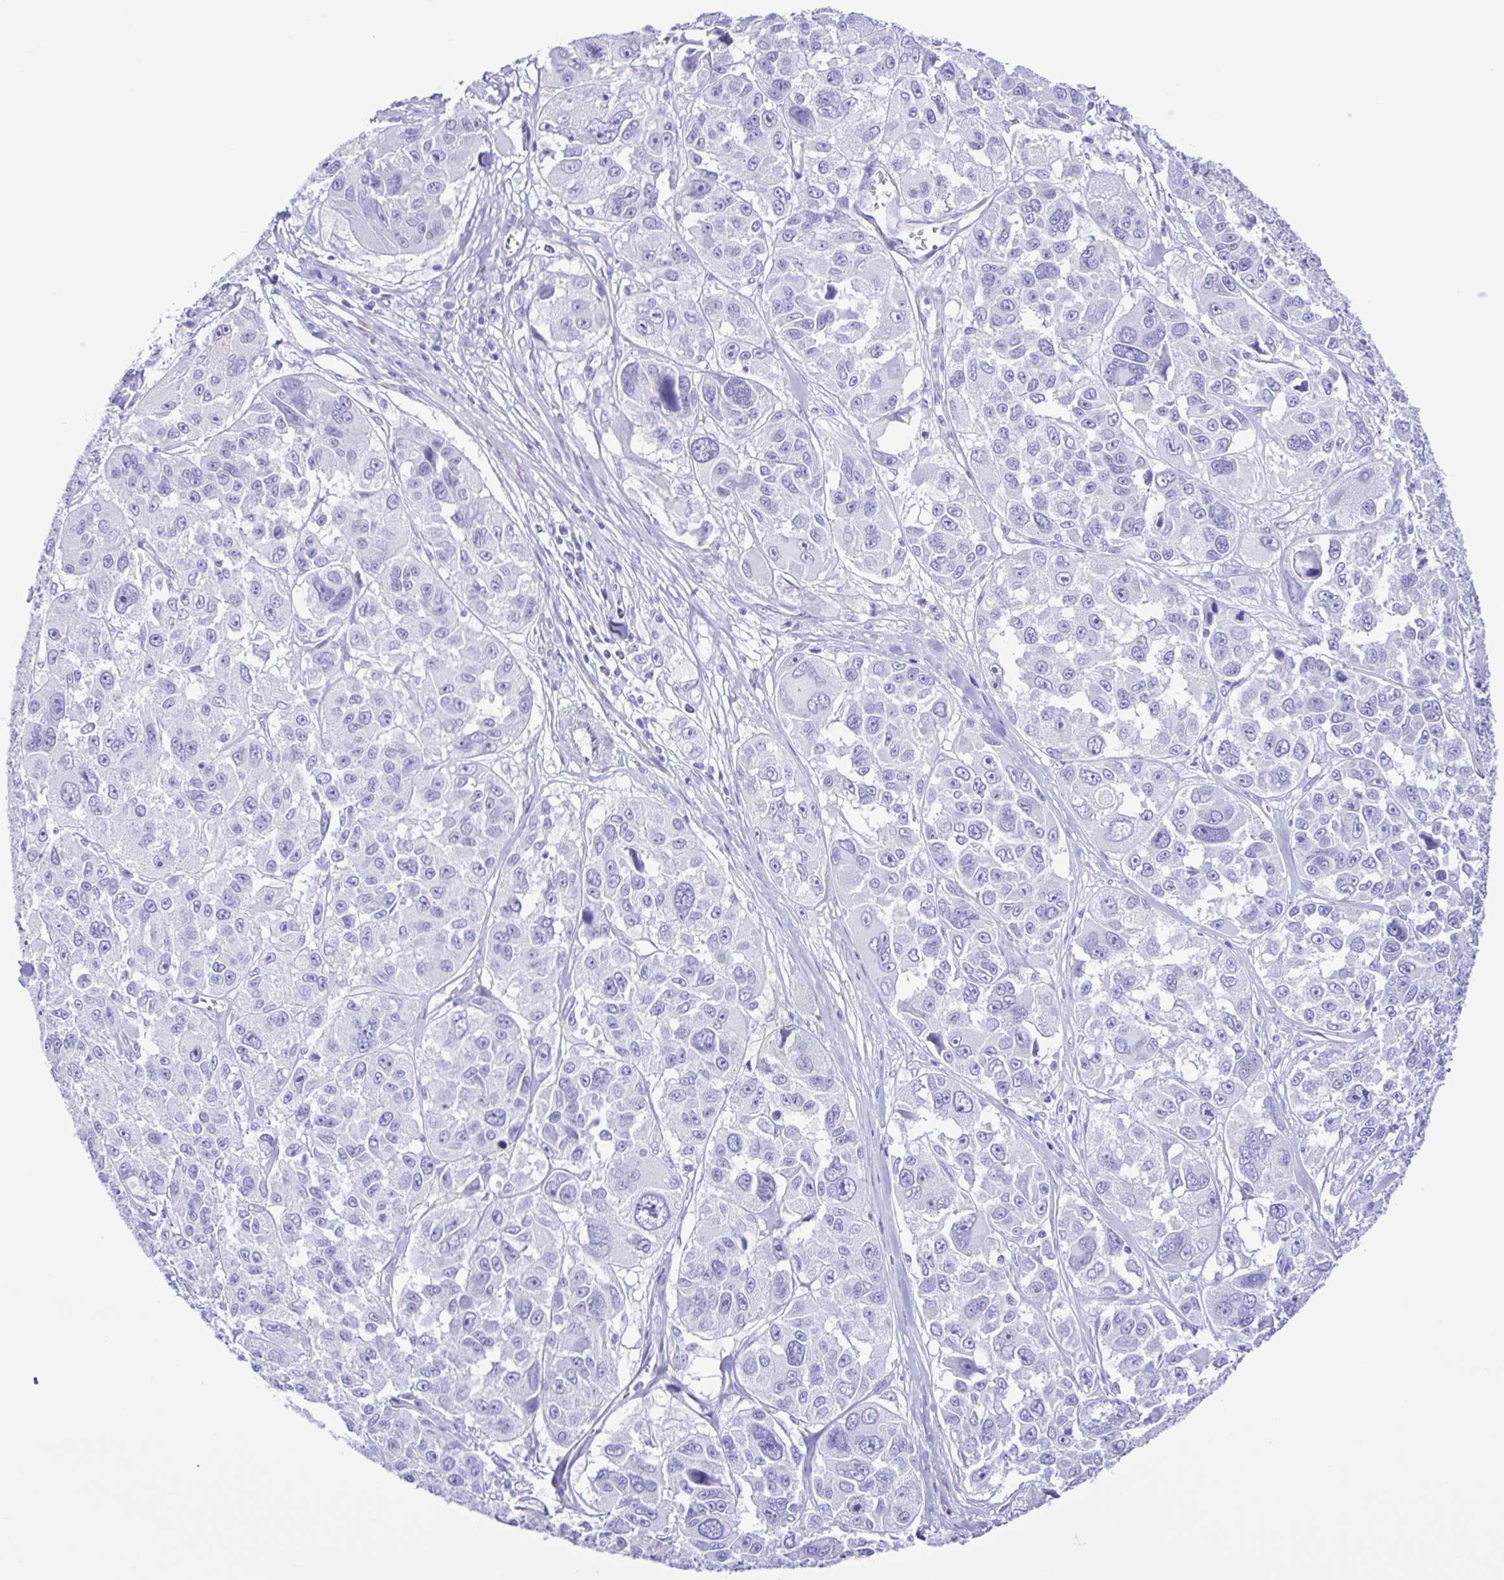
{"staining": {"intensity": "negative", "quantity": "none", "location": "none"}, "tissue": "melanoma", "cell_type": "Tumor cells", "image_type": "cancer", "snomed": [{"axis": "morphology", "description": "Malignant melanoma, NOS"}, {"axis": "topography", "description": "Skin"}], "caption": "The photomicrograph reveals no significant positivity in tumor cells of melanoma. Brightfield microscopy of immunohistochemistry (IHC) stained with DAB (3,3'-diaminobenzidine) (brown) and hematoxylin (blue), captured at high magnification.", "gene": "CYP11A1", "patient": {"sex": "female", "age": 66}}